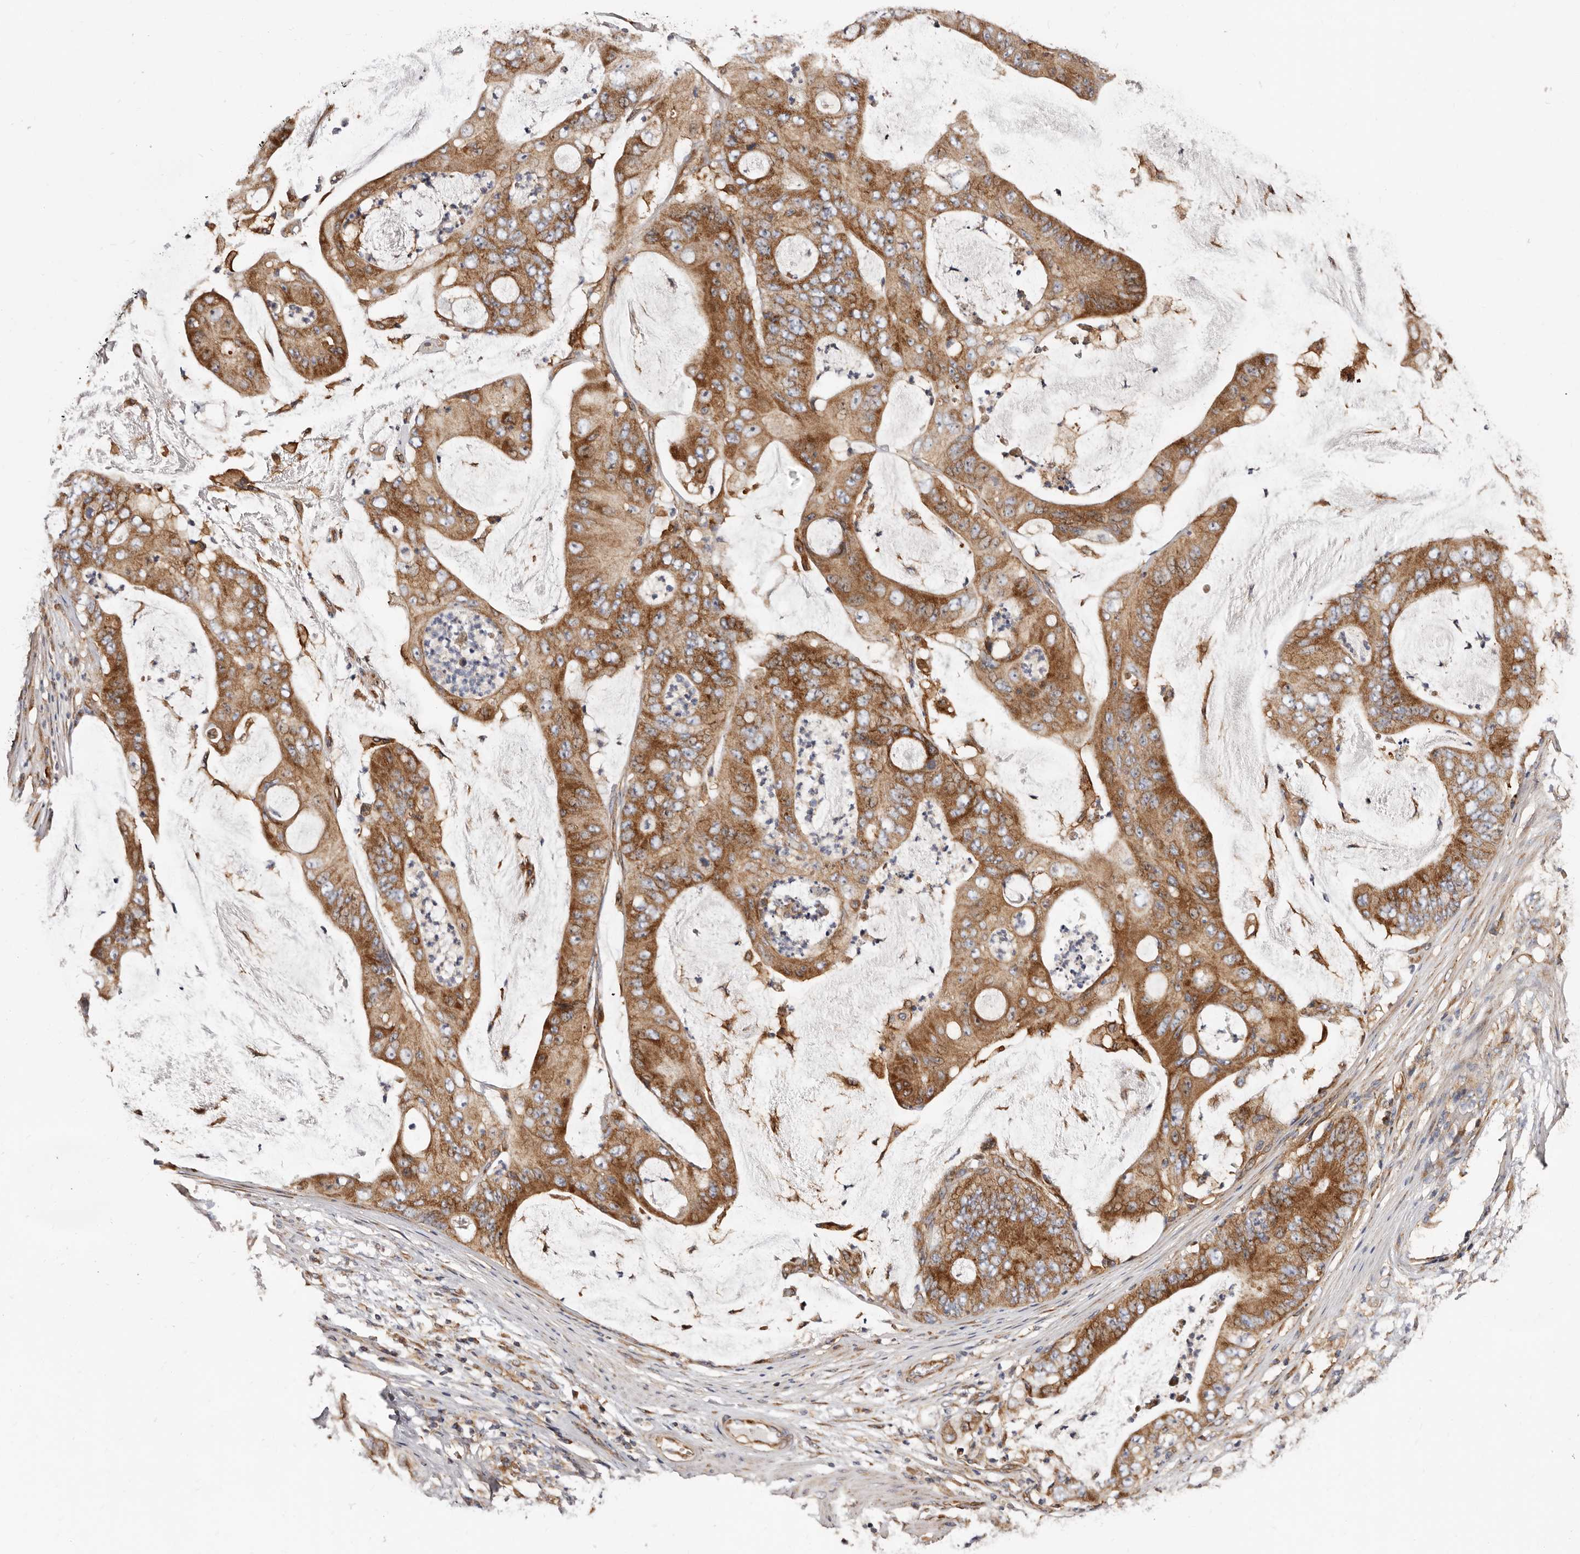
{"staining": {"intensity": "moderate", "quantity": ">75%", "location": "cytoplasmic/membranous"}, "tissue": "stomach cancer", "cell_type": "Tumor cells", "image_type": "cancer", "snomed": [{"axis": "morphology", "description": "Adenocarcinoma, NOS"}, {"axis": "topography", "description": "Stomach"}], "caption": "Stomach cancer (adenocarcinoma) stained with IHC shows moderate cytoplasmic/membranous staining in approximately >75% of tumor cells.", "gene": "COQ8B", "patient": {"sex": "female", "age": 73}}